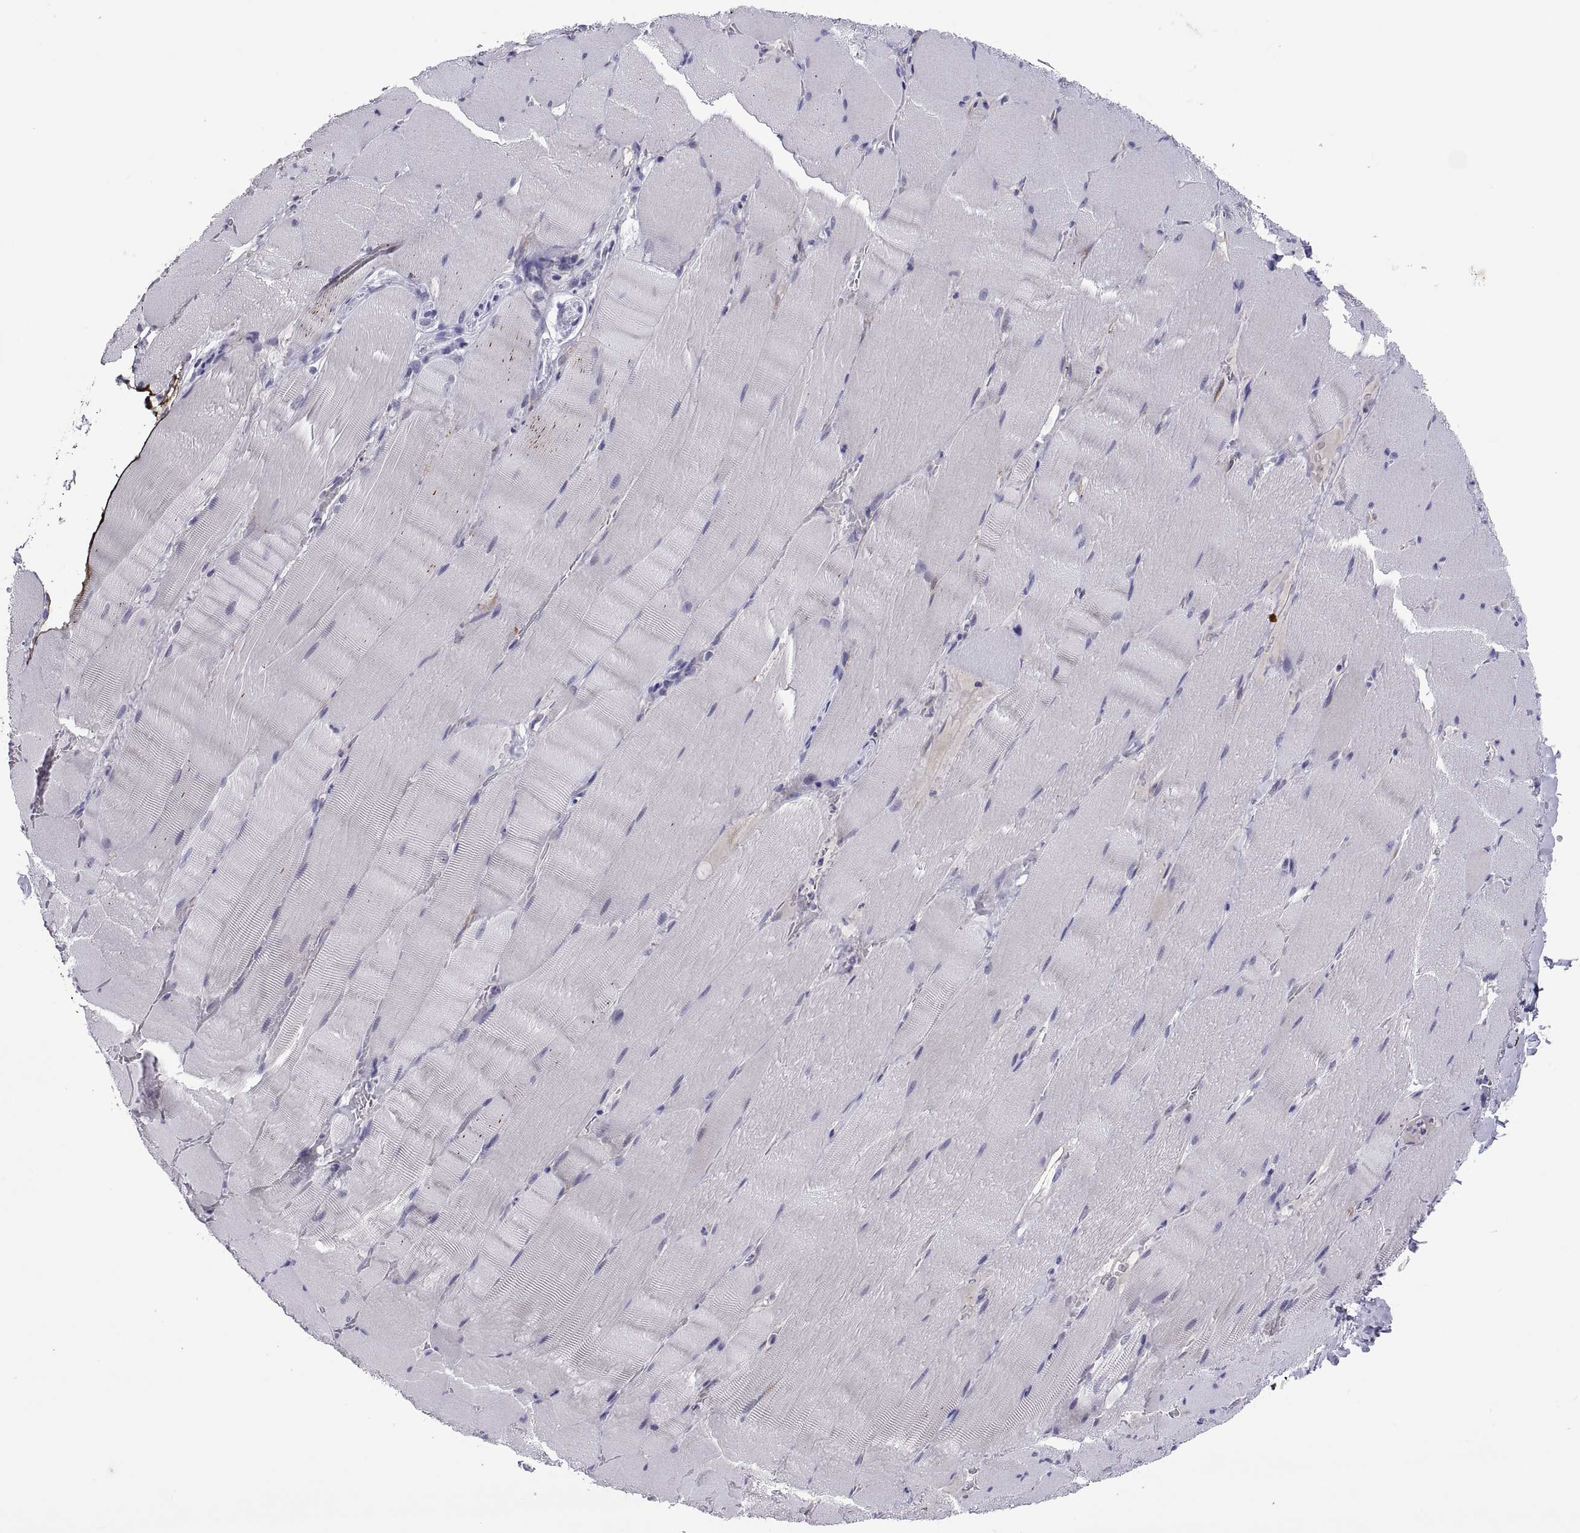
{"staining": {"intensity": "negative", "quantity": "none", "location": "none"}, "tissue": "skeletal muscle", "cell_type": "Myocytes", "image_type": "normal", "snomed": [{"axis": "morphology", "description": "Normal tissue, NOS"}, {"axis": "topography", "description": "Skeletal muscle"}], "caption": "DAB (3,3'-diaminobenzidine) immunohistochemical staining of benign human skeletal muscle demonstrates no significant expression in myocytes.", "gene": "CHCT1", "patient": {"sex": "male", "age": 56}}